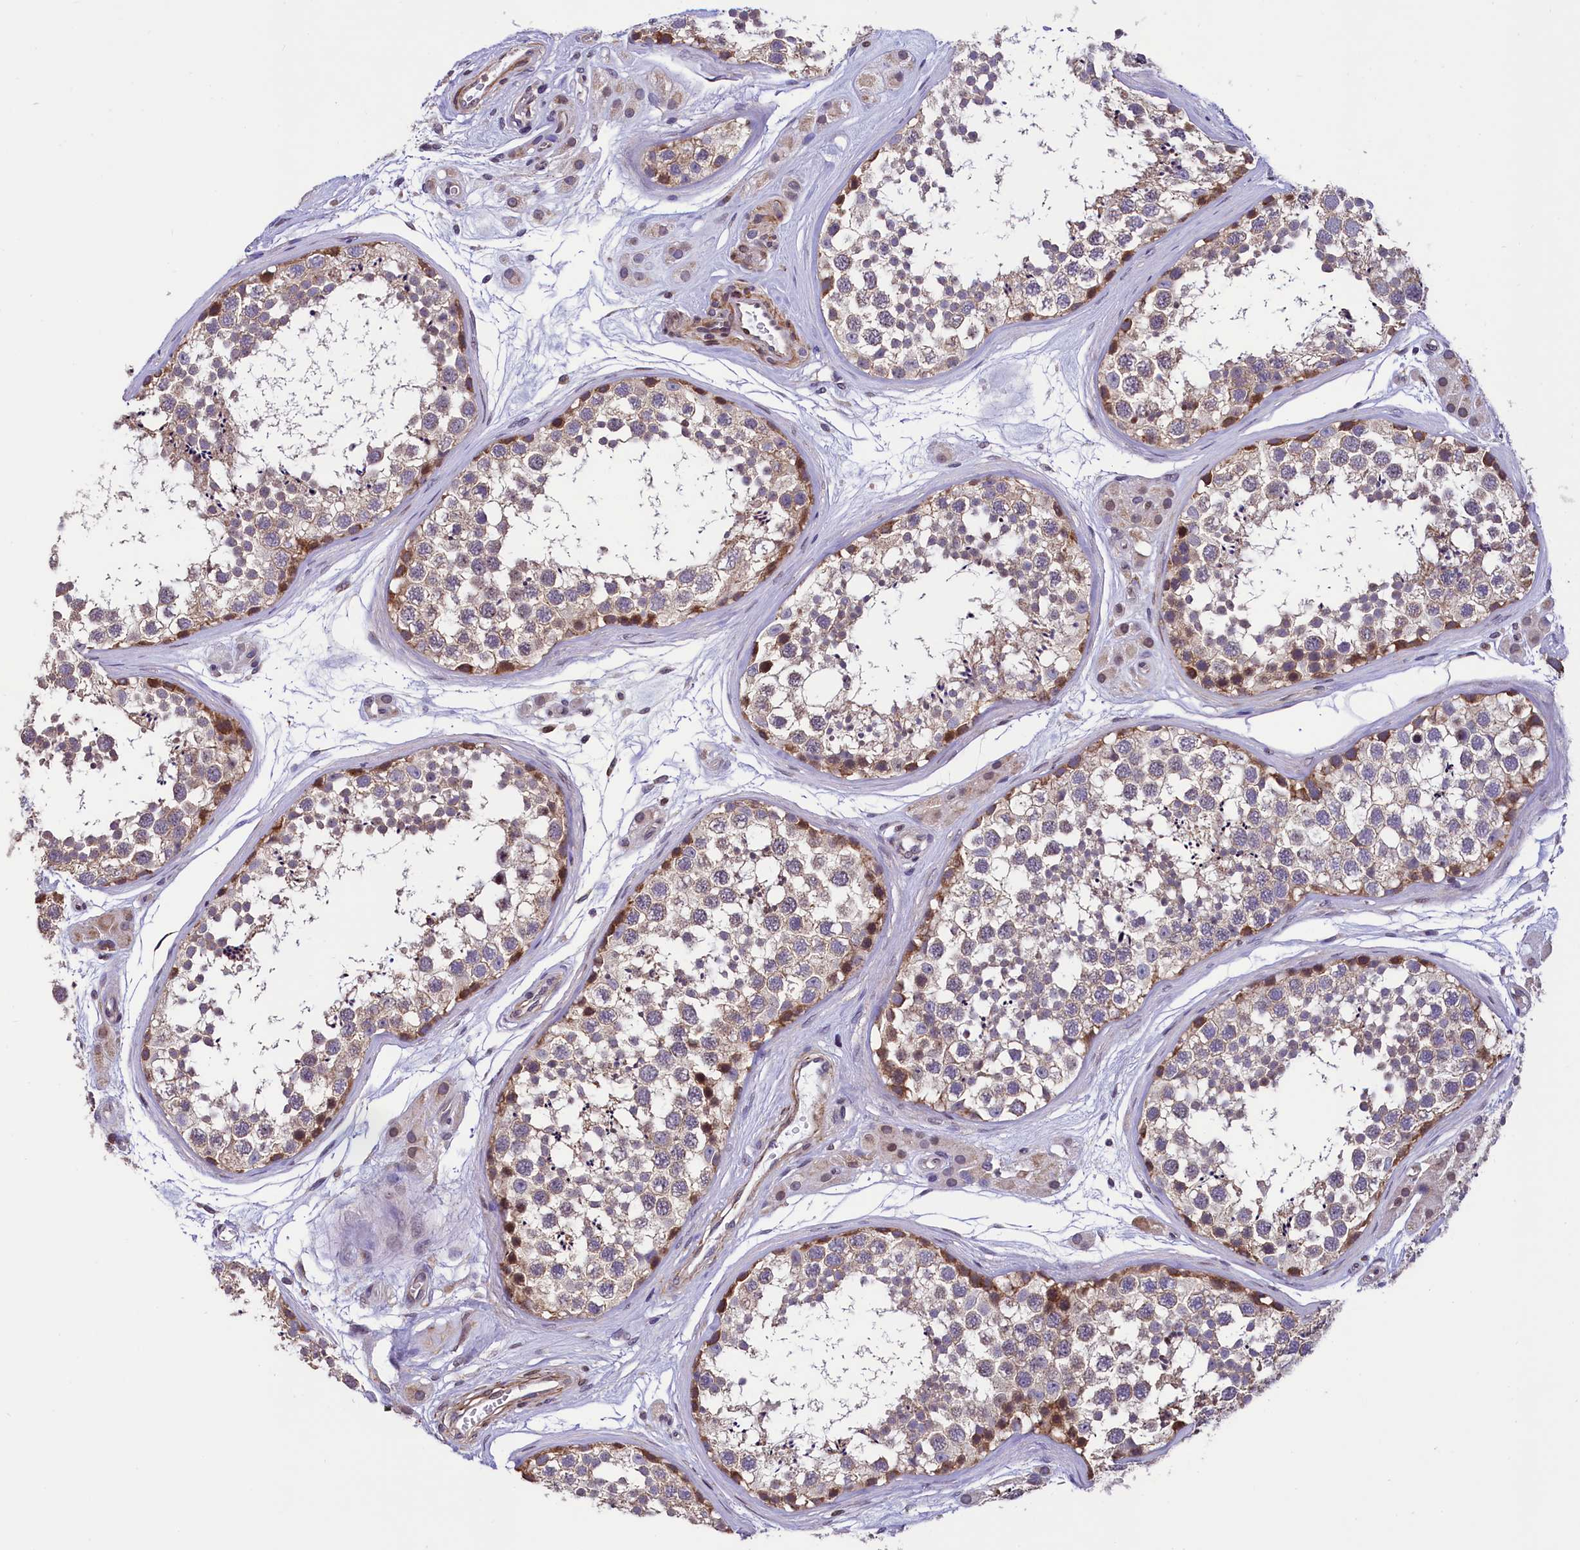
{"staining": {"intensity": "moderate", "quantity": "<25%", "location": "cytoplasmic/membranous"}, "tissue": "testis", "cell_type": "Cells in seminiferous ducts", "image_type": "normal", "snomed": [{"axis": "morphology", "description": "Normal tissue, NOS"}, {"axis": "topography", "description": "Testis"}], "caption": "Immunohistochemistry (IHC) staining of unremarkable testis, which demonstrates low levels of moderate cytoplasmic/membranous staining in about <25% of cells in seminiferous ducts indicating moderate cytoplasmic/membranous protein staining. The staining was performed using DAB (3,3'-diaminobenzidine) (brown) for protein detection and nuclei were counterstained in hematoxylin (blue).", "gene": "ZNF2", "patient": {"sex": "male", "age": 56}}